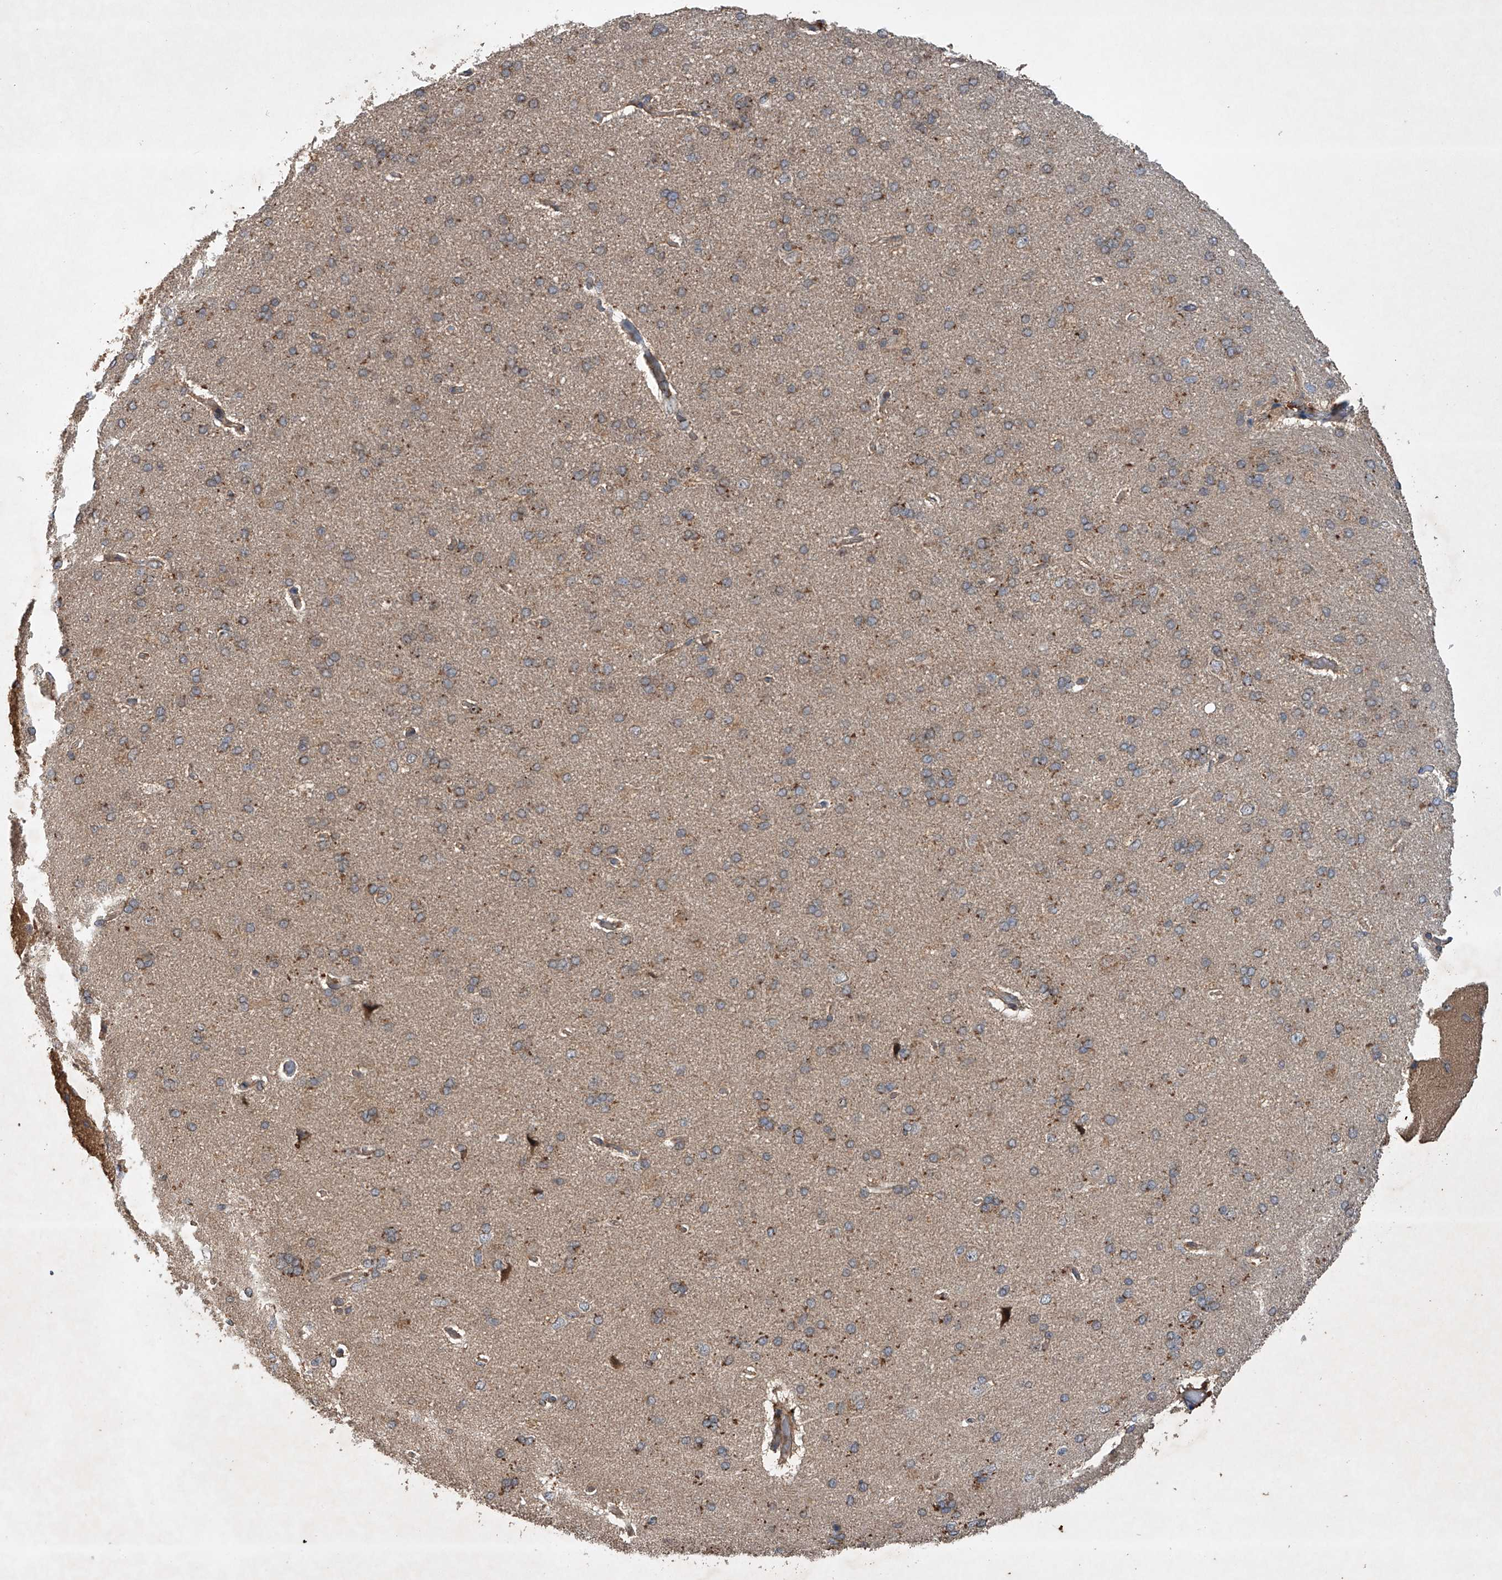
{"staining": {"intensity": "weak", "quantity": ">75%", "location": "cytoplasmic/membranous"}, "tissue": "cerebral cortex", "cell_type": "Endothelial cells", "image_type": "normal", "snomed": [{"axis": "morphology", "description": "Normal tissue, NOS"}, {"axis": "topography", "description": "Cerebral cortex"}], "caption": "A brown stain highlights weak cytoplasmic/membranous staining of a protein in endothelial cells of normal human cerebral cortex. Using DAB (brown) and hematoxylin (blue) stains, captured at high magnification using brightfield microscopy.", "gene": "CEP85L", "patient": {"sex": "male", "age": 62}}